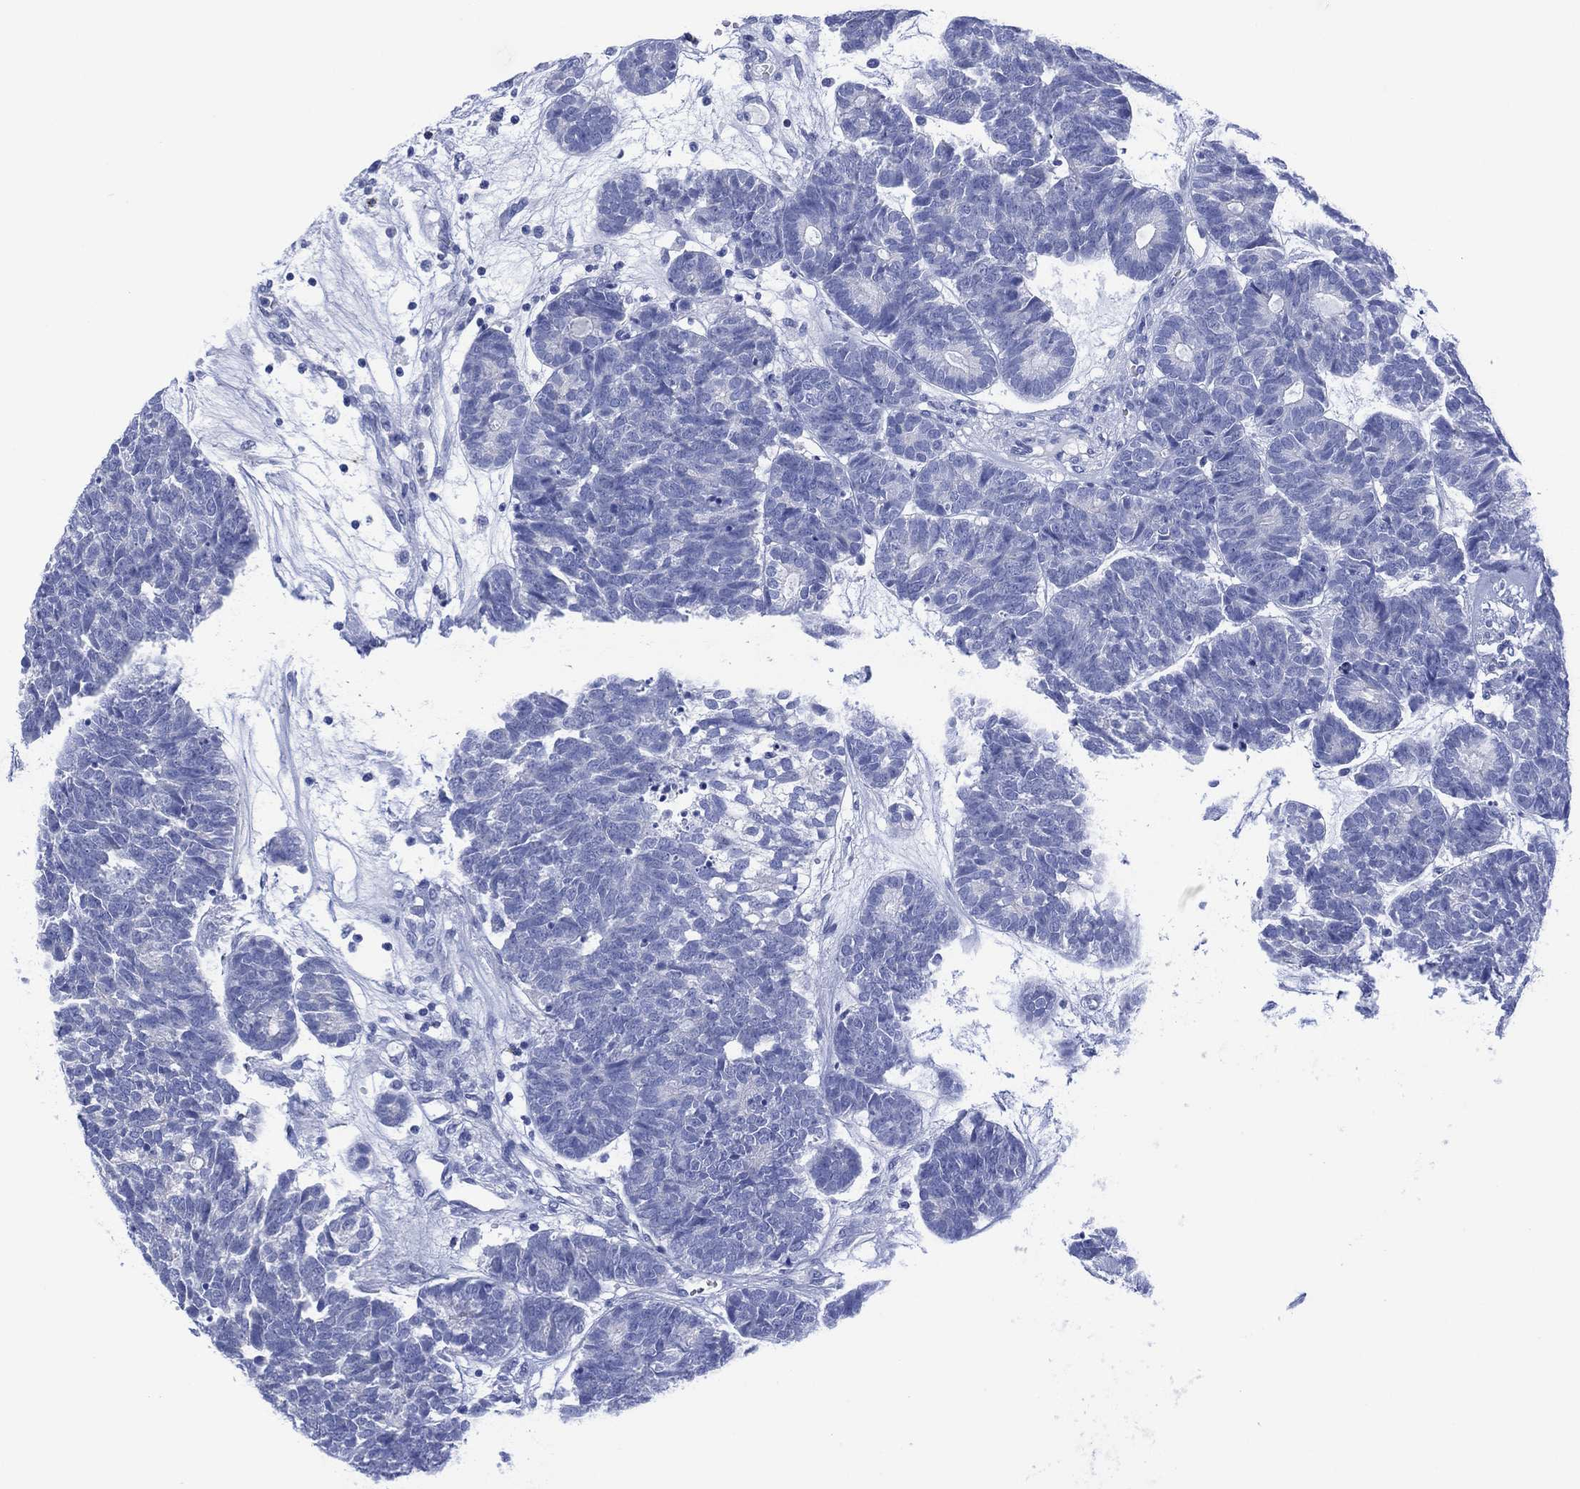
{"staining": {"intensity": "negative", "quantity": "none", "location": "none"}, "tissue": "head and neck cancer", "cell_type": "Tumor cells", "image_type": "cancer", "snomed": [{"axis": "morphology", "description": "Adenocarcinoma, NOS"}, {"axis": "topography", "description": "Head-Neck"}], "caption": "This is a micrograph of immunohistochemistry staining of head and neck cancer, which shows no staining in tumor cells.", "gene": "DPP4", "patient": {"sex": "female", "age": 81}}